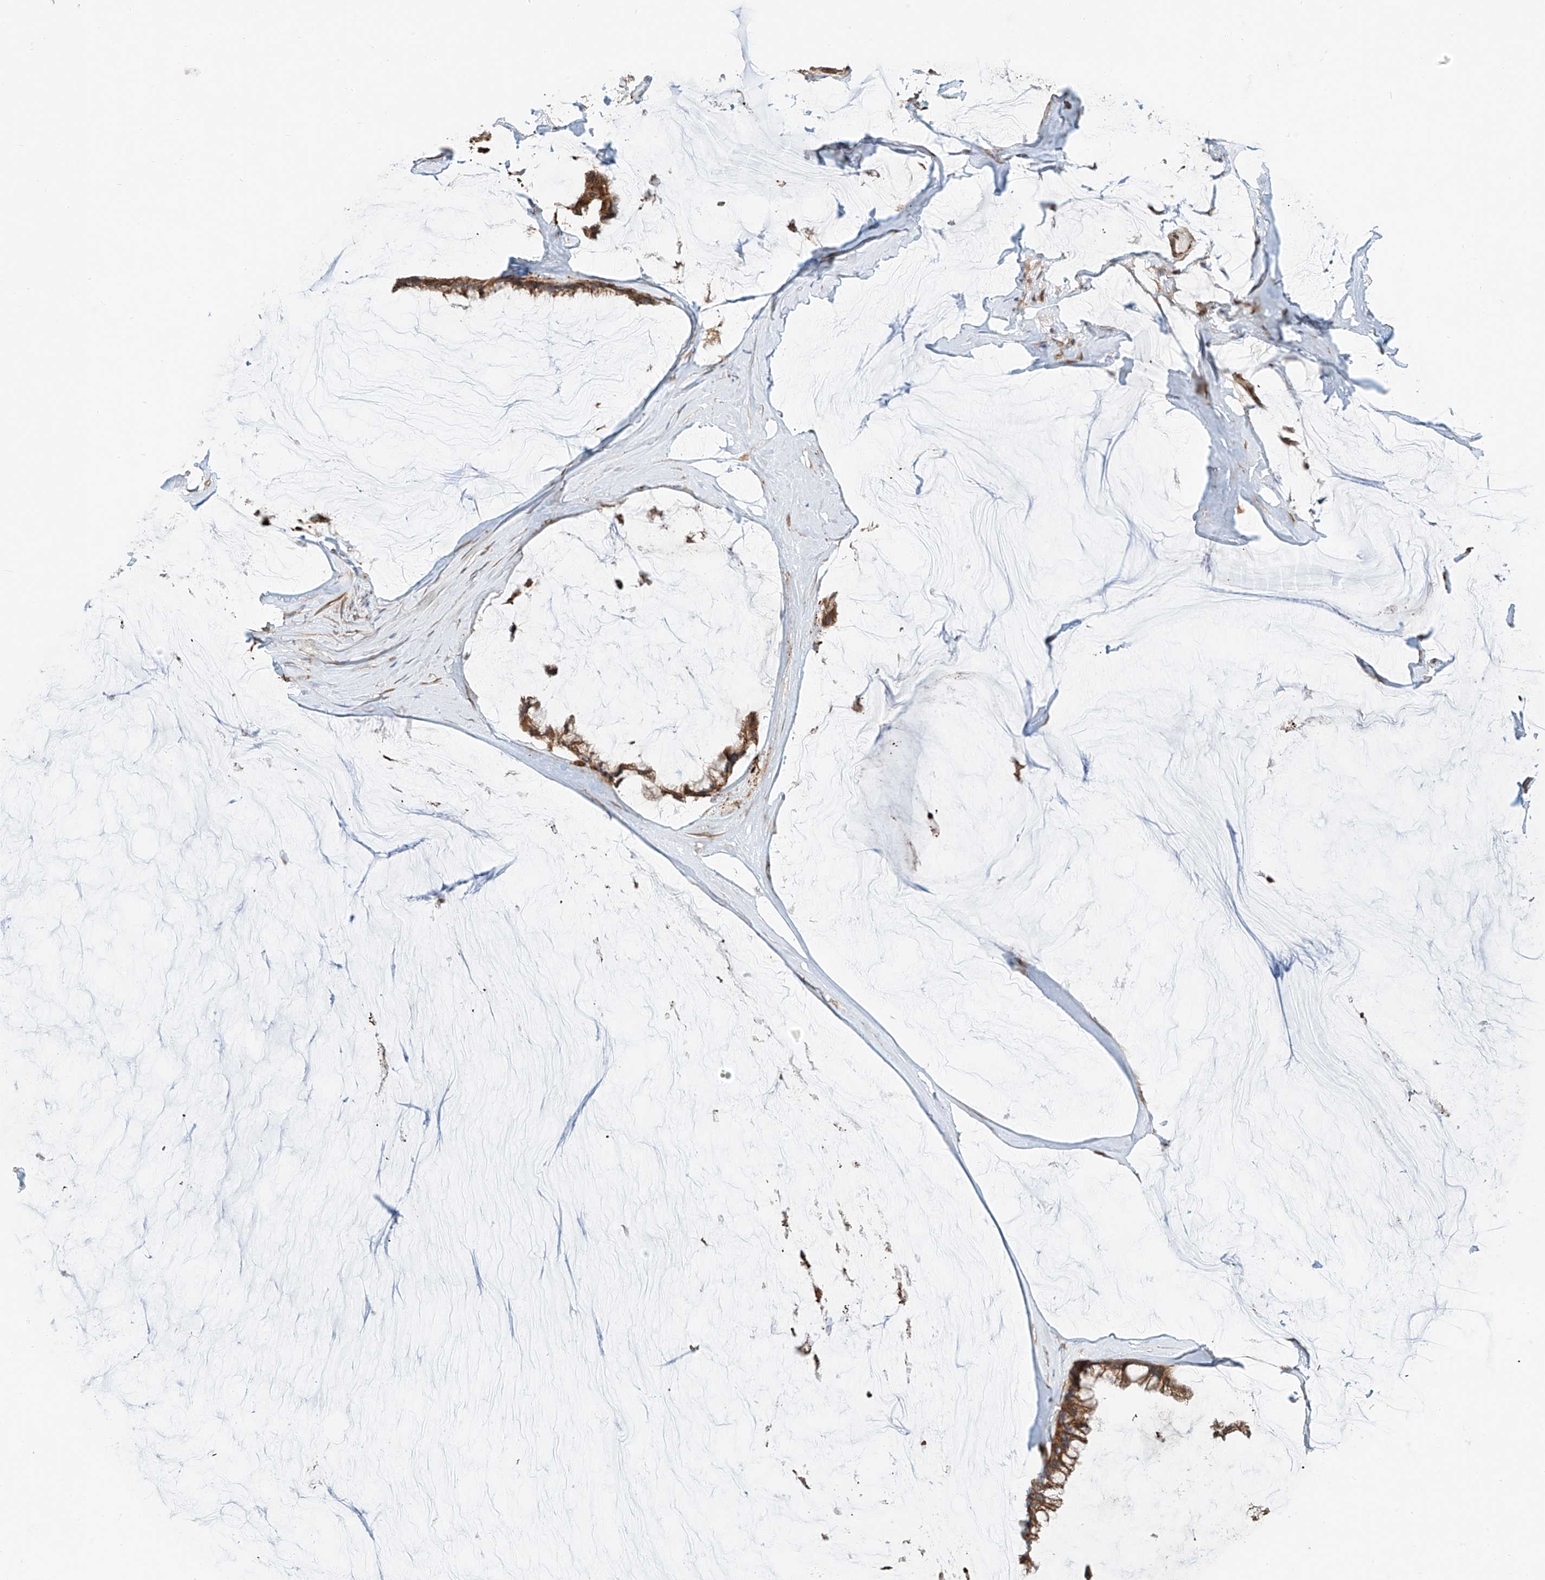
{"staining": {"intensity": "moderate", "quantity": ">75%", "location": "cytoplasmic/membranous"}, "tissue": "ovarian cancer", "cell_type": "Tumor cells", "image_type": "cancer", "snomed": [{"axis": "morphology", "description": "Cystadenocarcinoma, mucinous, NOS"}, {"axis": "topography", "description": "Ovary"}], "caption": "There is medium levels of moderate cytoplasmic/membranous staining in tumor cells of ovarian cancer, as demonstrated by immunohistochemical staining (brown color).", "gene": "CEP162", "patient": {"sex": "female", "age": 39}}